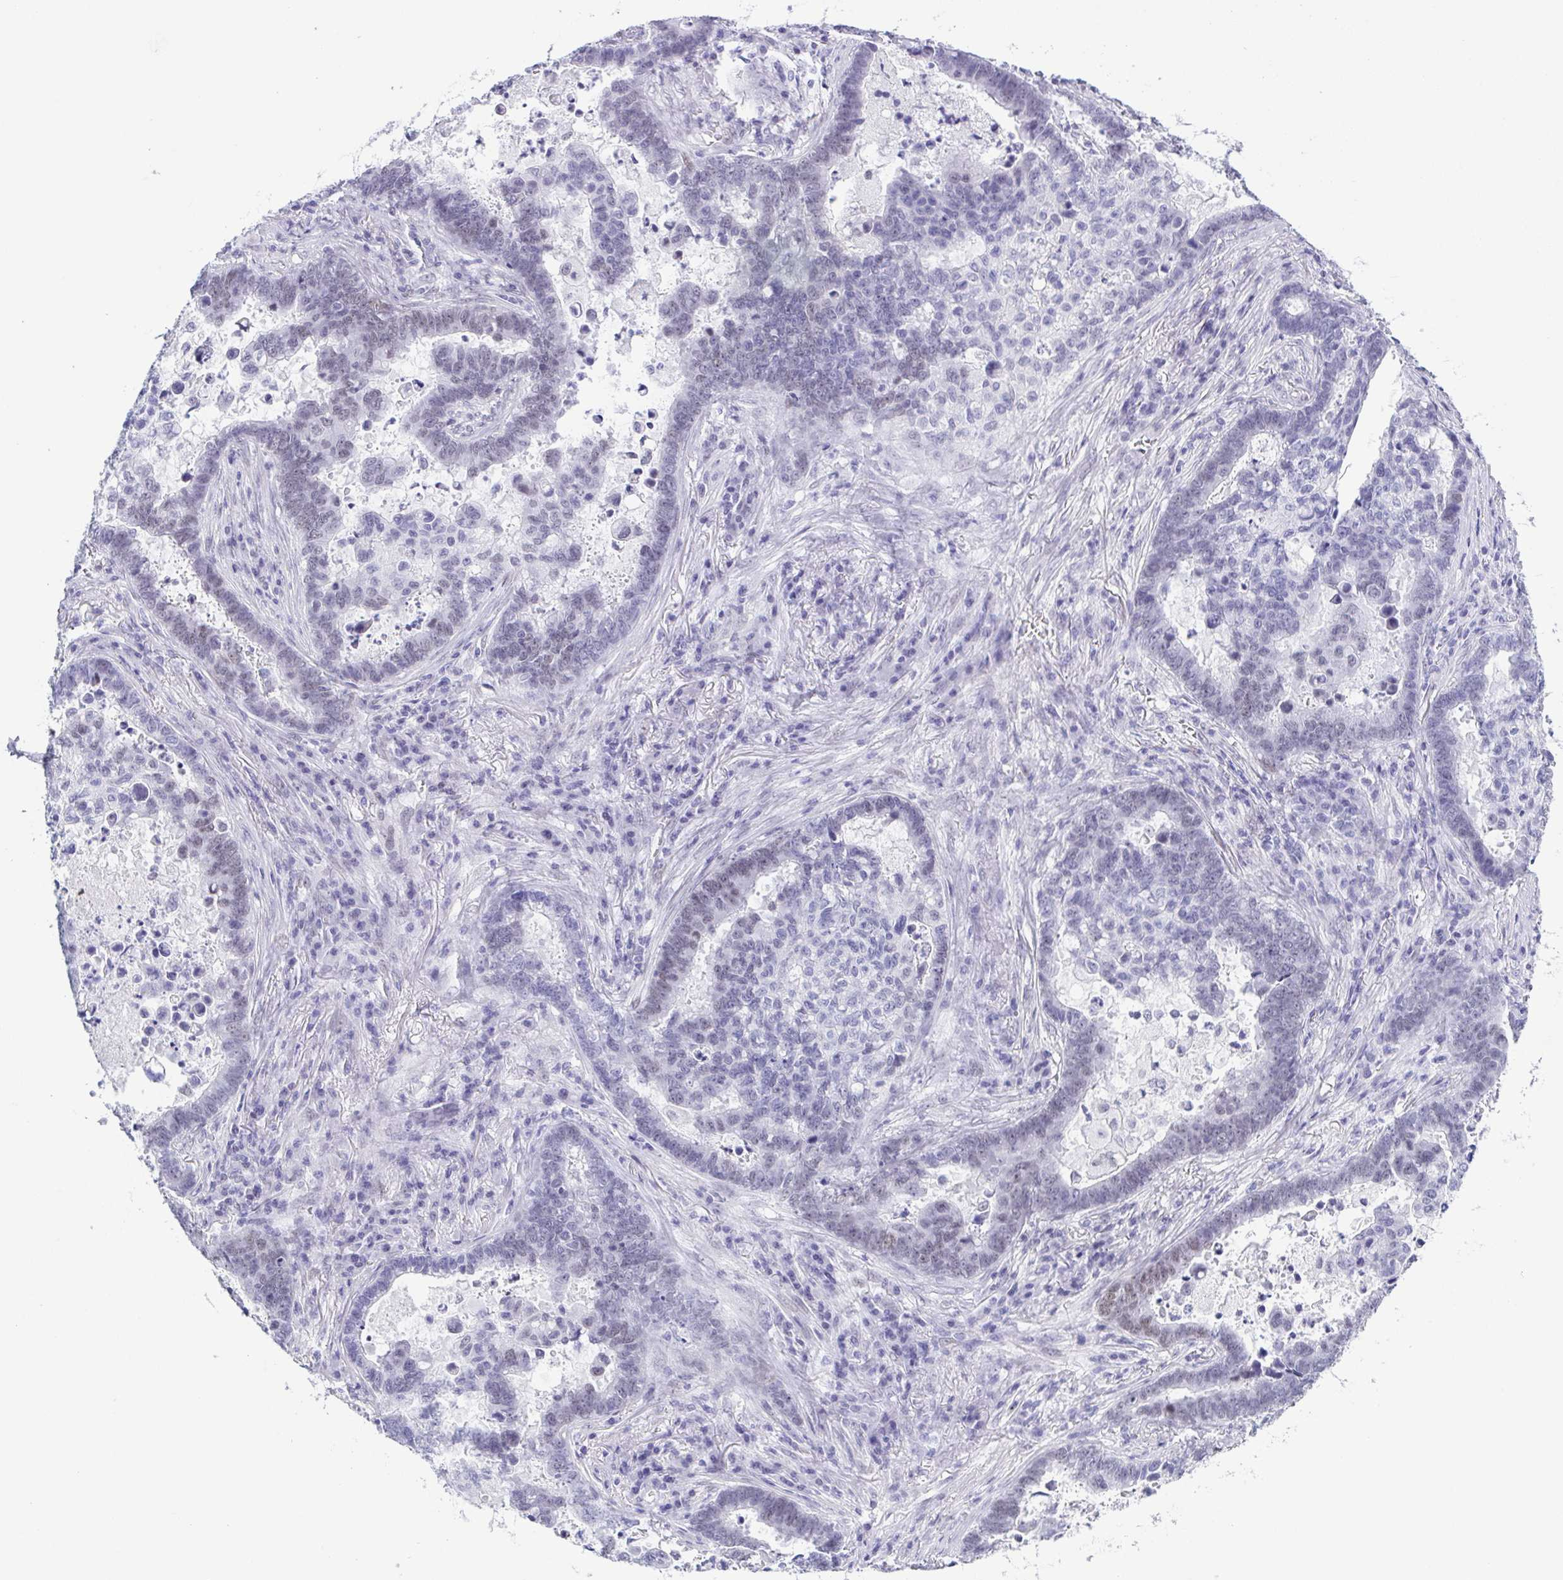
{"staining": {"intensity": "weak", "quantity": "<25%", "location": "nuclear"}, "tissue": "lung cancer", "cell_type": "Tumor cells", "image_type": "cancer", "snomed": [{"axis": "morphology", "description": "Aneuploidy"}, {"axis": "morphology", "description": "Adenocarcinoma, NOS"}, {"axis": "morphology", "description": "Adenocarcinoma primary or metastatic"}, {"axis": "topography", "description": "Lung"}], "caption": "Immunohistochemistry (IHC) of lung adenocarcinoma displays no expression in tumor cells.", "gene": "SUGP2", "patient": {"sex": "female", "age": 75}}